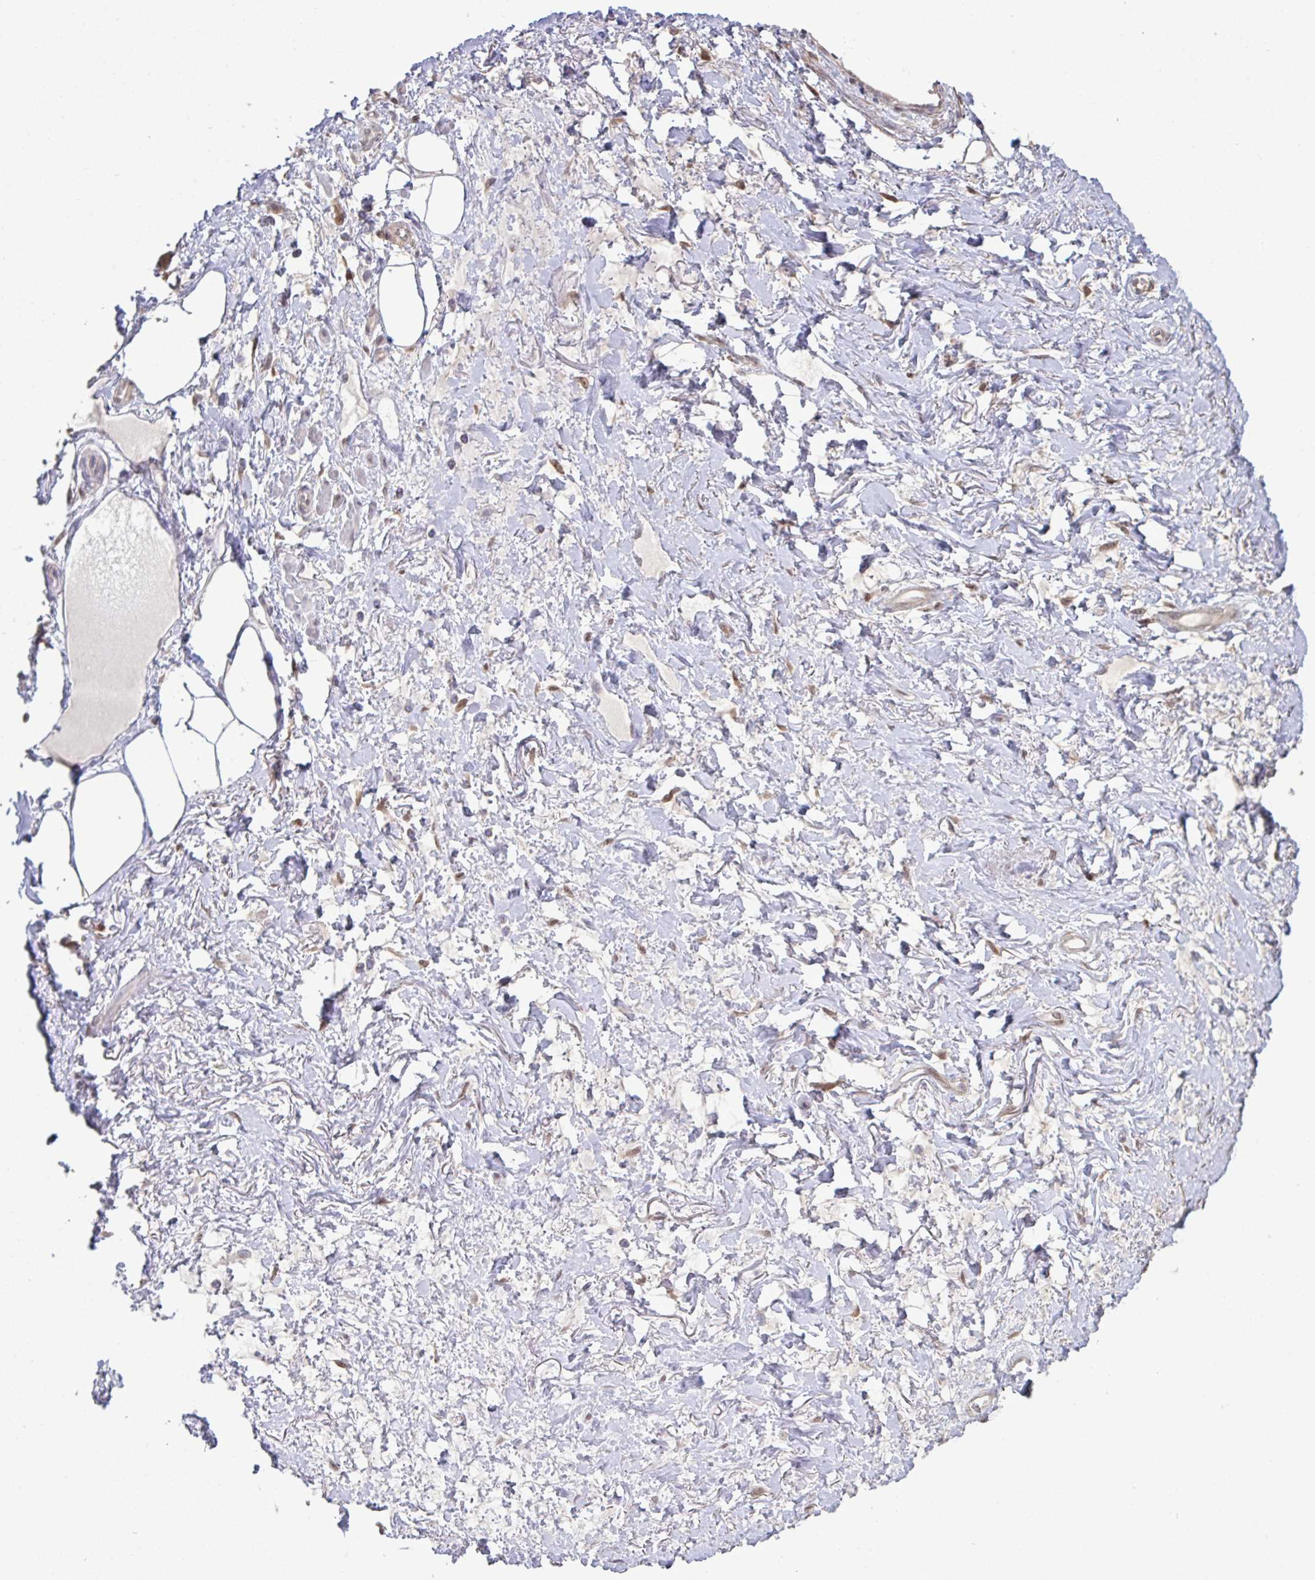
{"staining": {"intensity": "negative", "quantity": "none", "location": "none"}, "tissue": "adipose tissue", "cell_type": "Adipocytes", "image_type": "normal", "snomed": [{"axis": "morphology", "description": "Normal tissue, NOS"}, {"axis": "topography", "description": "Vagina"}, {"axis": "topography", "description": "Peripheral nerve tissue"}], "caption": "This is an IHC image of normal human adipose tissue. There is no expression in adipocytes.", "gene": "SETD7", "patient": {"sex": "female", "age": 71}}